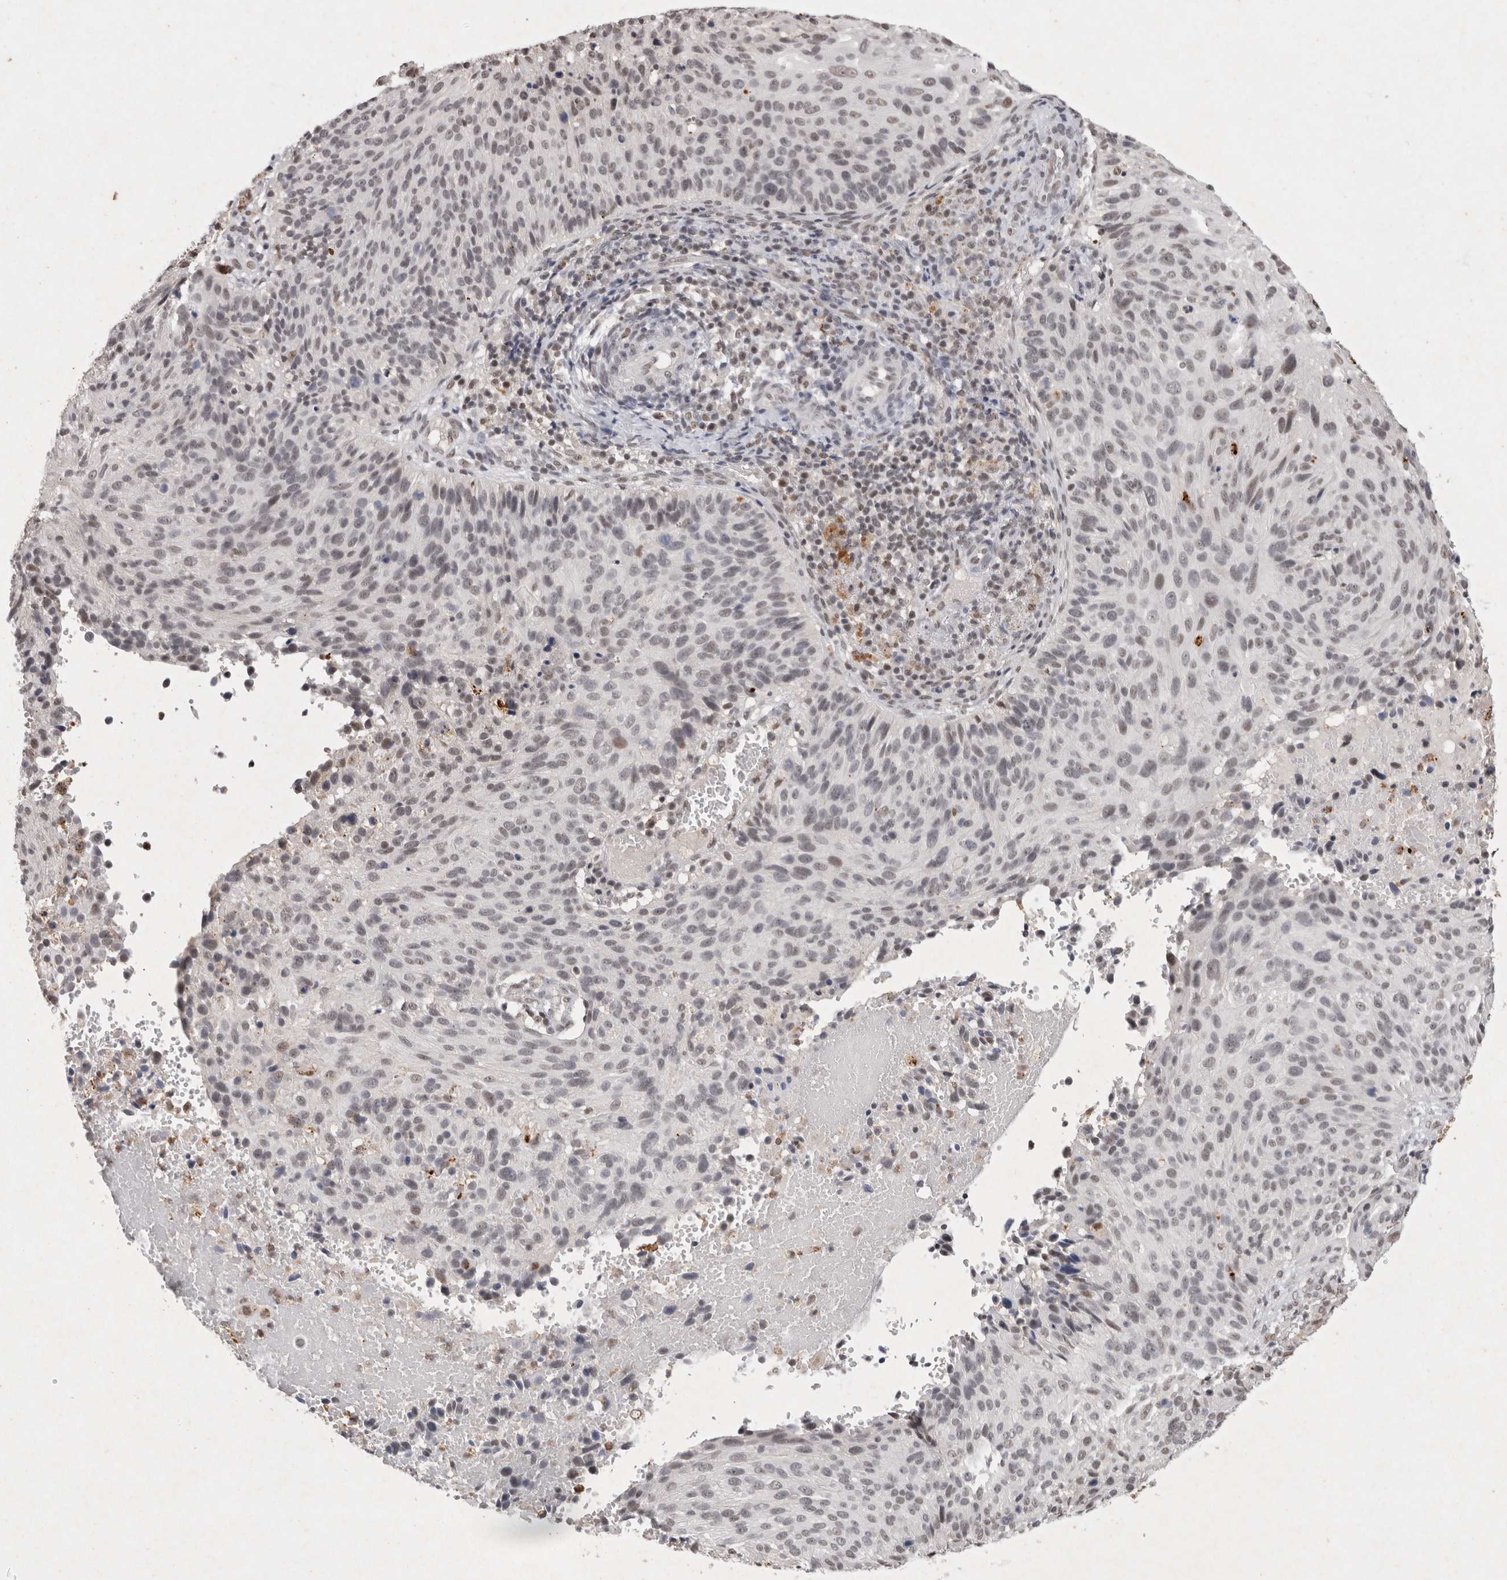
{"staining": {"intensity": "weak", "quantity": "<25%", "location": "nuclear"}, "tissue": "cervical cancer", "cell_type": "Tumor cells", "image_type": "cancer", "snomed": [{"axis": "morphology", "description": "Squamous cell carcinoma, NOS"}, {"axis": "topography", "description": "Cervix"}], "caption": "There is no significant expression in tumor cells of cervical cancer (squamous cell carcinoma).", "gene": "XRCC5", "patient": {"sex": "female", "age": 74}}